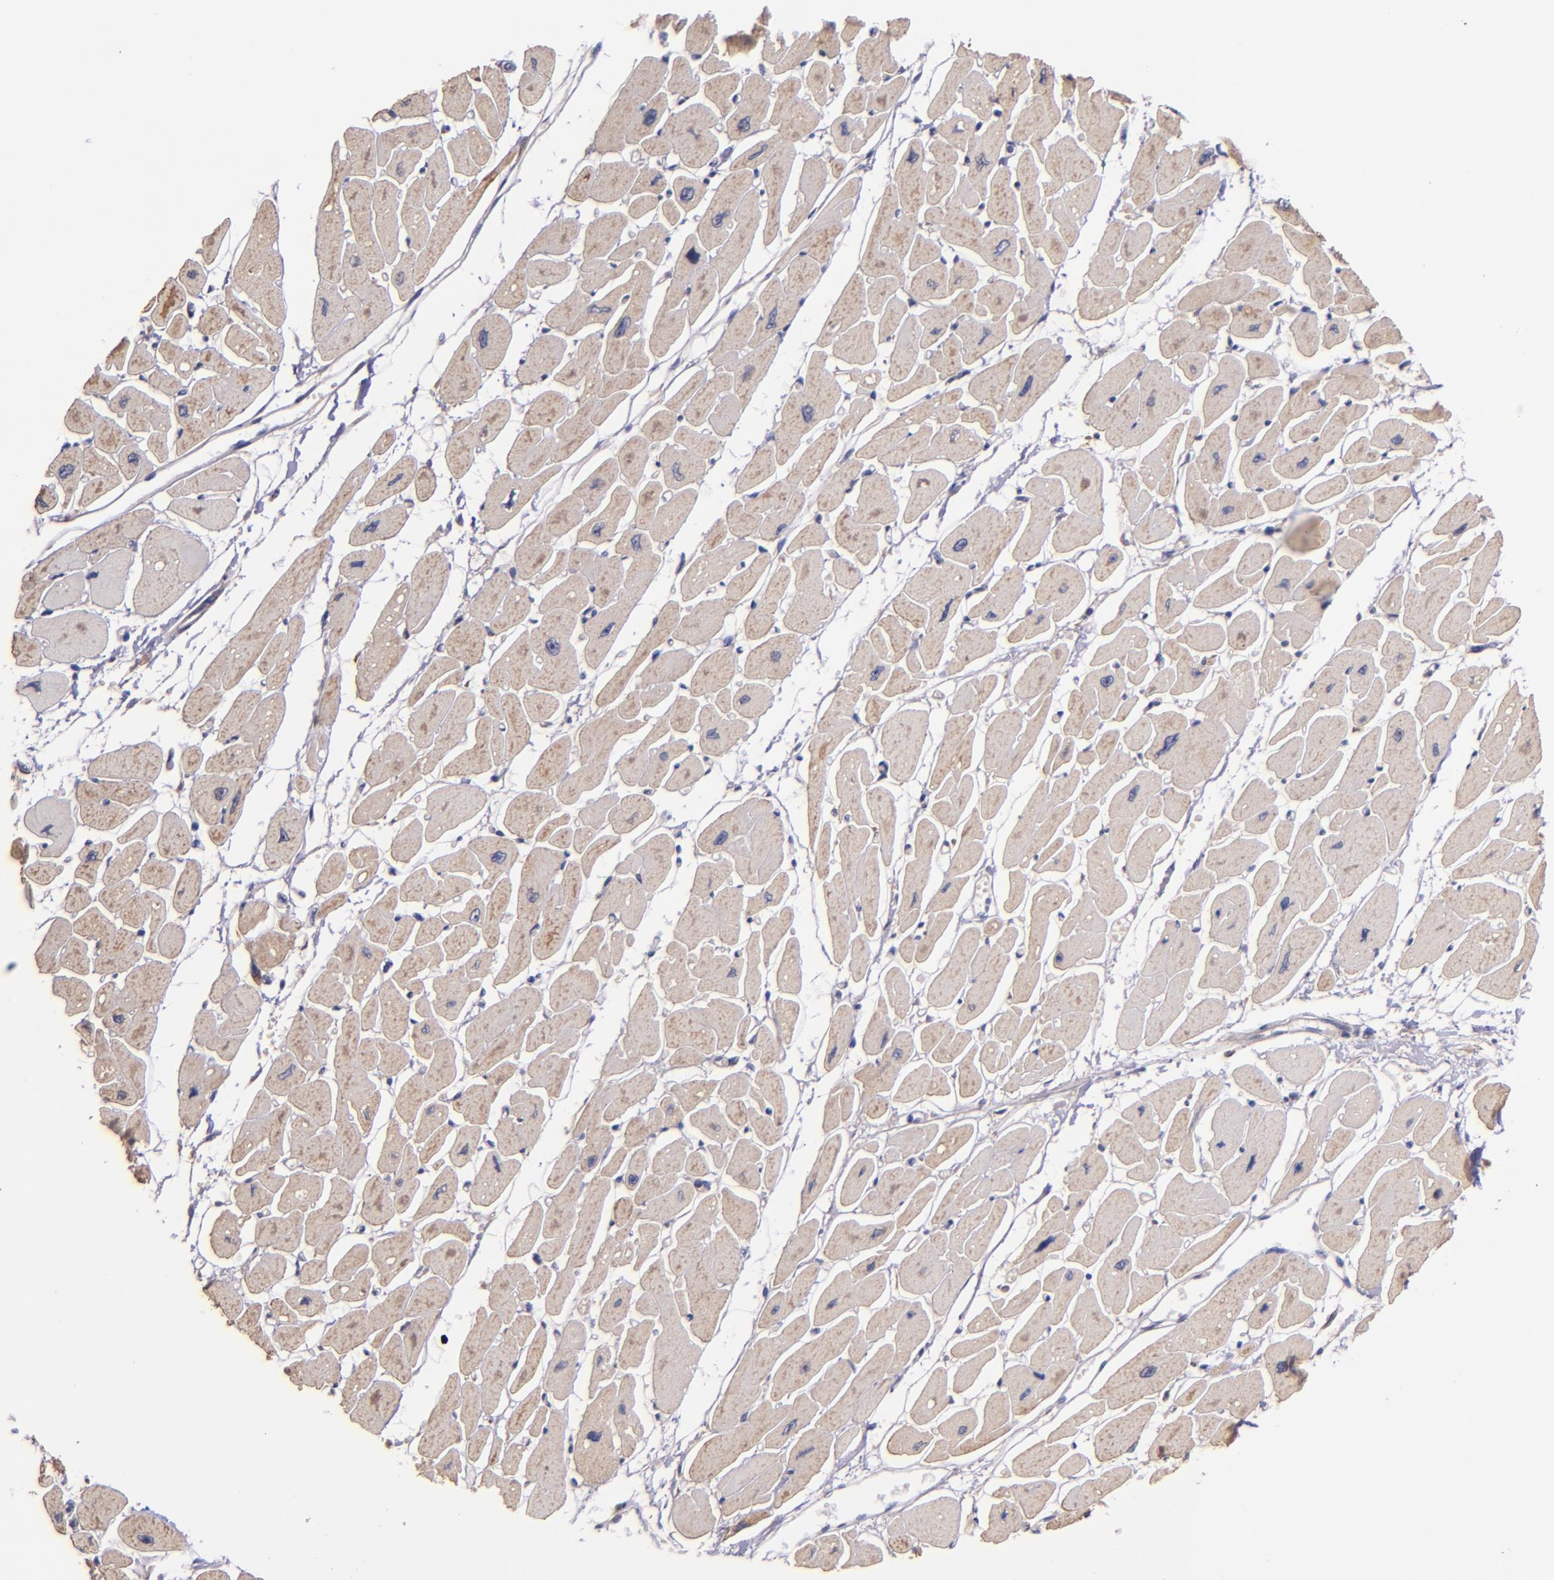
{"staining": {"intensity": "moderate", "quantity": ">75%", "location": "cytoplasmic/membranous"}, "tissue": "heart muscle", "cell_type": "Cardiomyocytes", "image_type": "normal", "snomed": [{"axis": "morphology", "description": "Normal tissue, NOS"}, {"axis": "topography", "description": "Heart"}], "caption": "Human heart muscle stained with a brown dye exhibits moderate cytoplasmic/membranous positive expression in about >75% of cardiomyocytes.", "gene": "SHC1", "patient": {"sex": "female", "age": 54}}